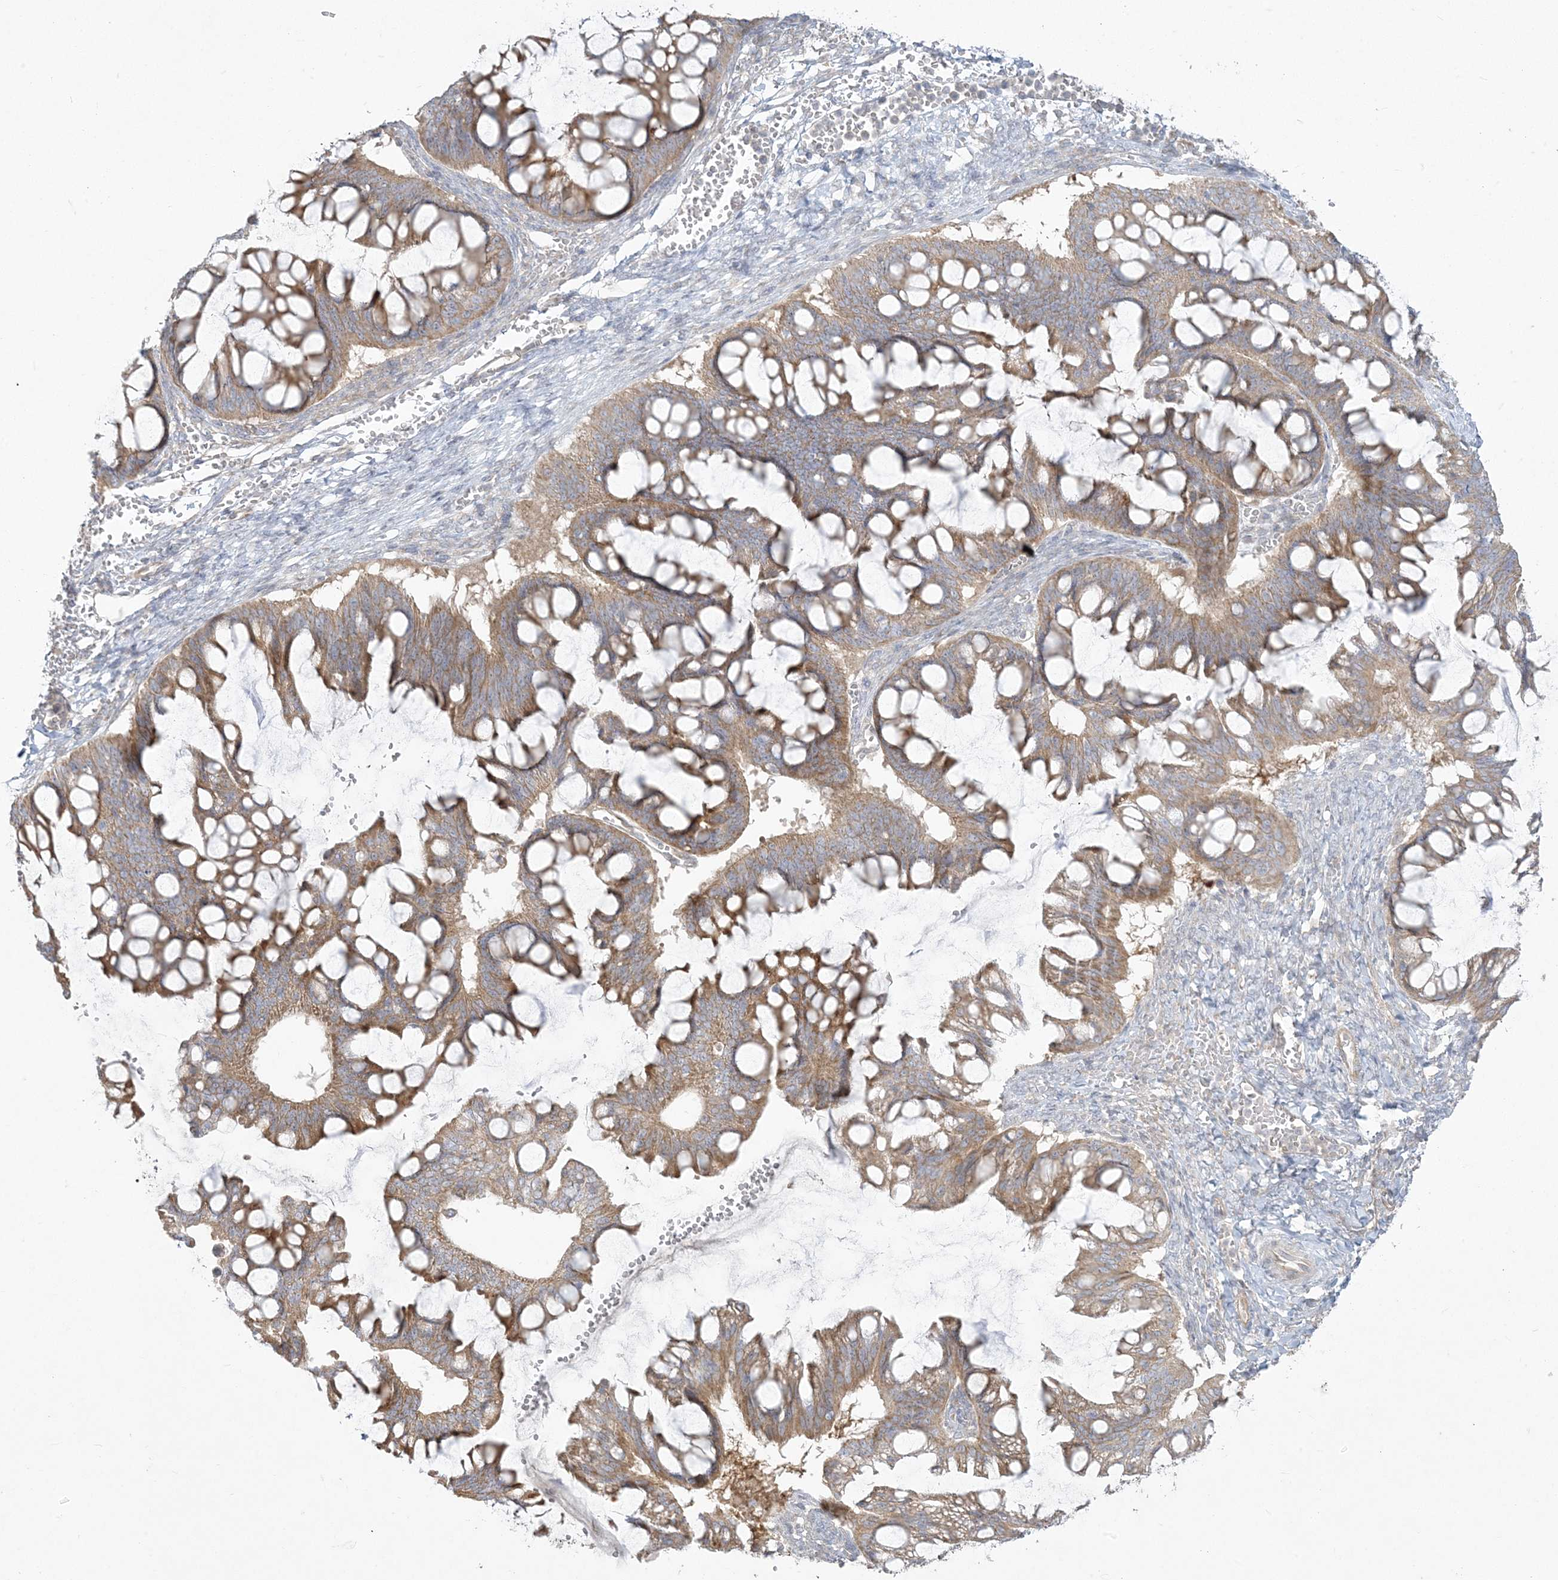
{"staining": {"intensity": "moderate", "quantity": ">75%", "location": "cytoplasmic/membranous"}, "tissue": "ovarian cancer", "cell_type": "Tumor cells", "image_type": "cancer", "snomed": [{"axis": "morphology", "description": "Cystadenocarcinoma, mucinous, NOS"}, {"axis": "topography", "description": "Ovary"}], "caption": "IHC (DAB (3,3'-diaminobenzidine)) staining of human ovarian cancer (mucinous cystadenocarcinoma) displays moderate cytoplasmic/membranous protein positivity in about >75% of tumor cells.", "gene": "ZC3H6", "patient": {"sex": "female", "age": 73}}